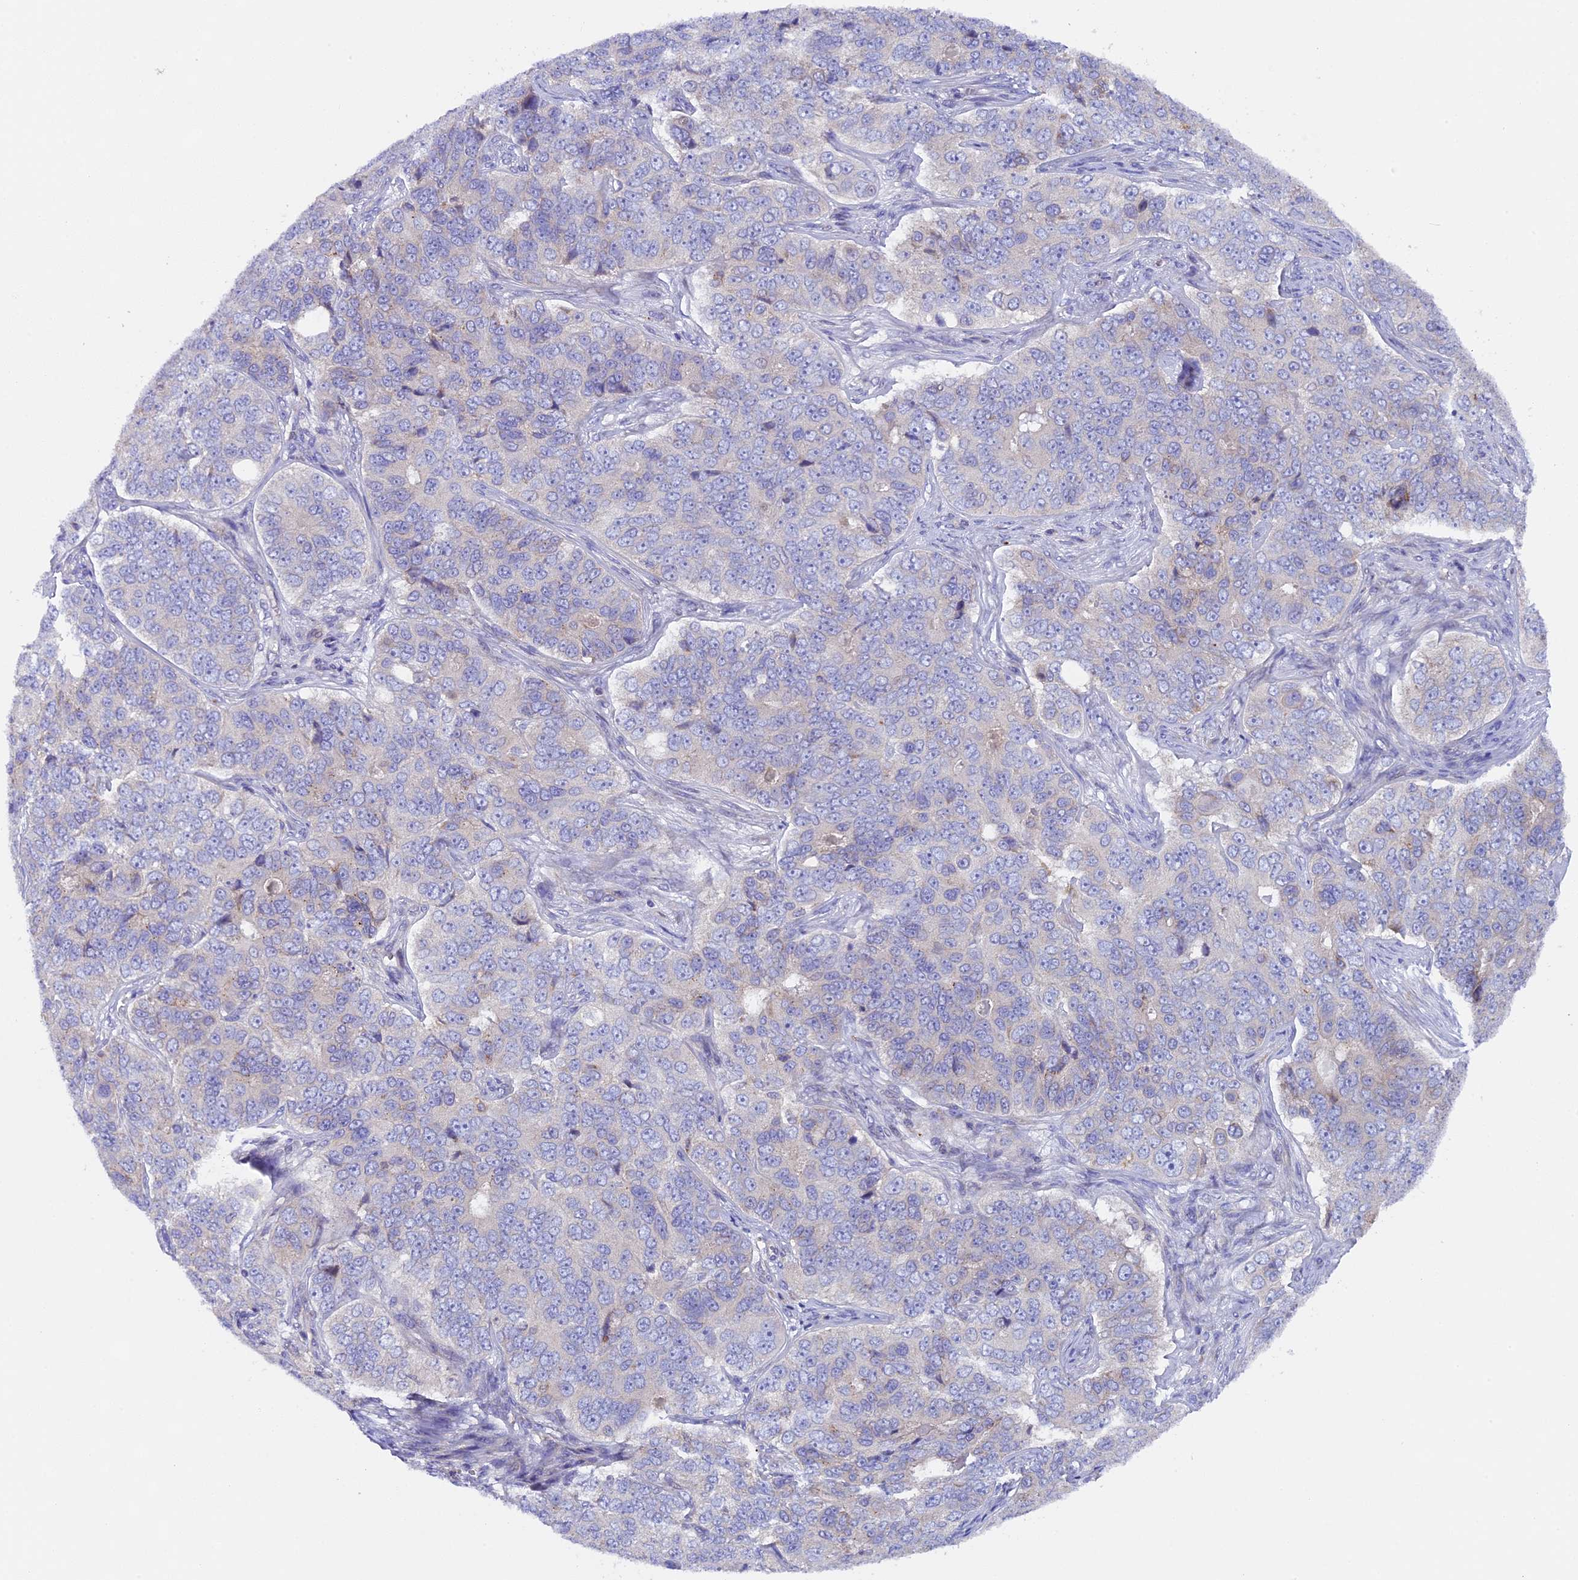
{"staining": {"intensity": "negative", "quantity": "none", "location": "none"}, "tissue": "ovarian cancer", "cell_type": "Tumor cells", "image_type": "cancer", "snomed": [{"axis": "morphology", "description": "Carcinoma, endometroid"}, {"axis": "topography", "description": "Ovary"}], "caption": "There is no significant expression in tumor cells of ovarian endometroid carcinoma.", "gene": "PIGU", "patient": {"sex": "female", "age": 51}}